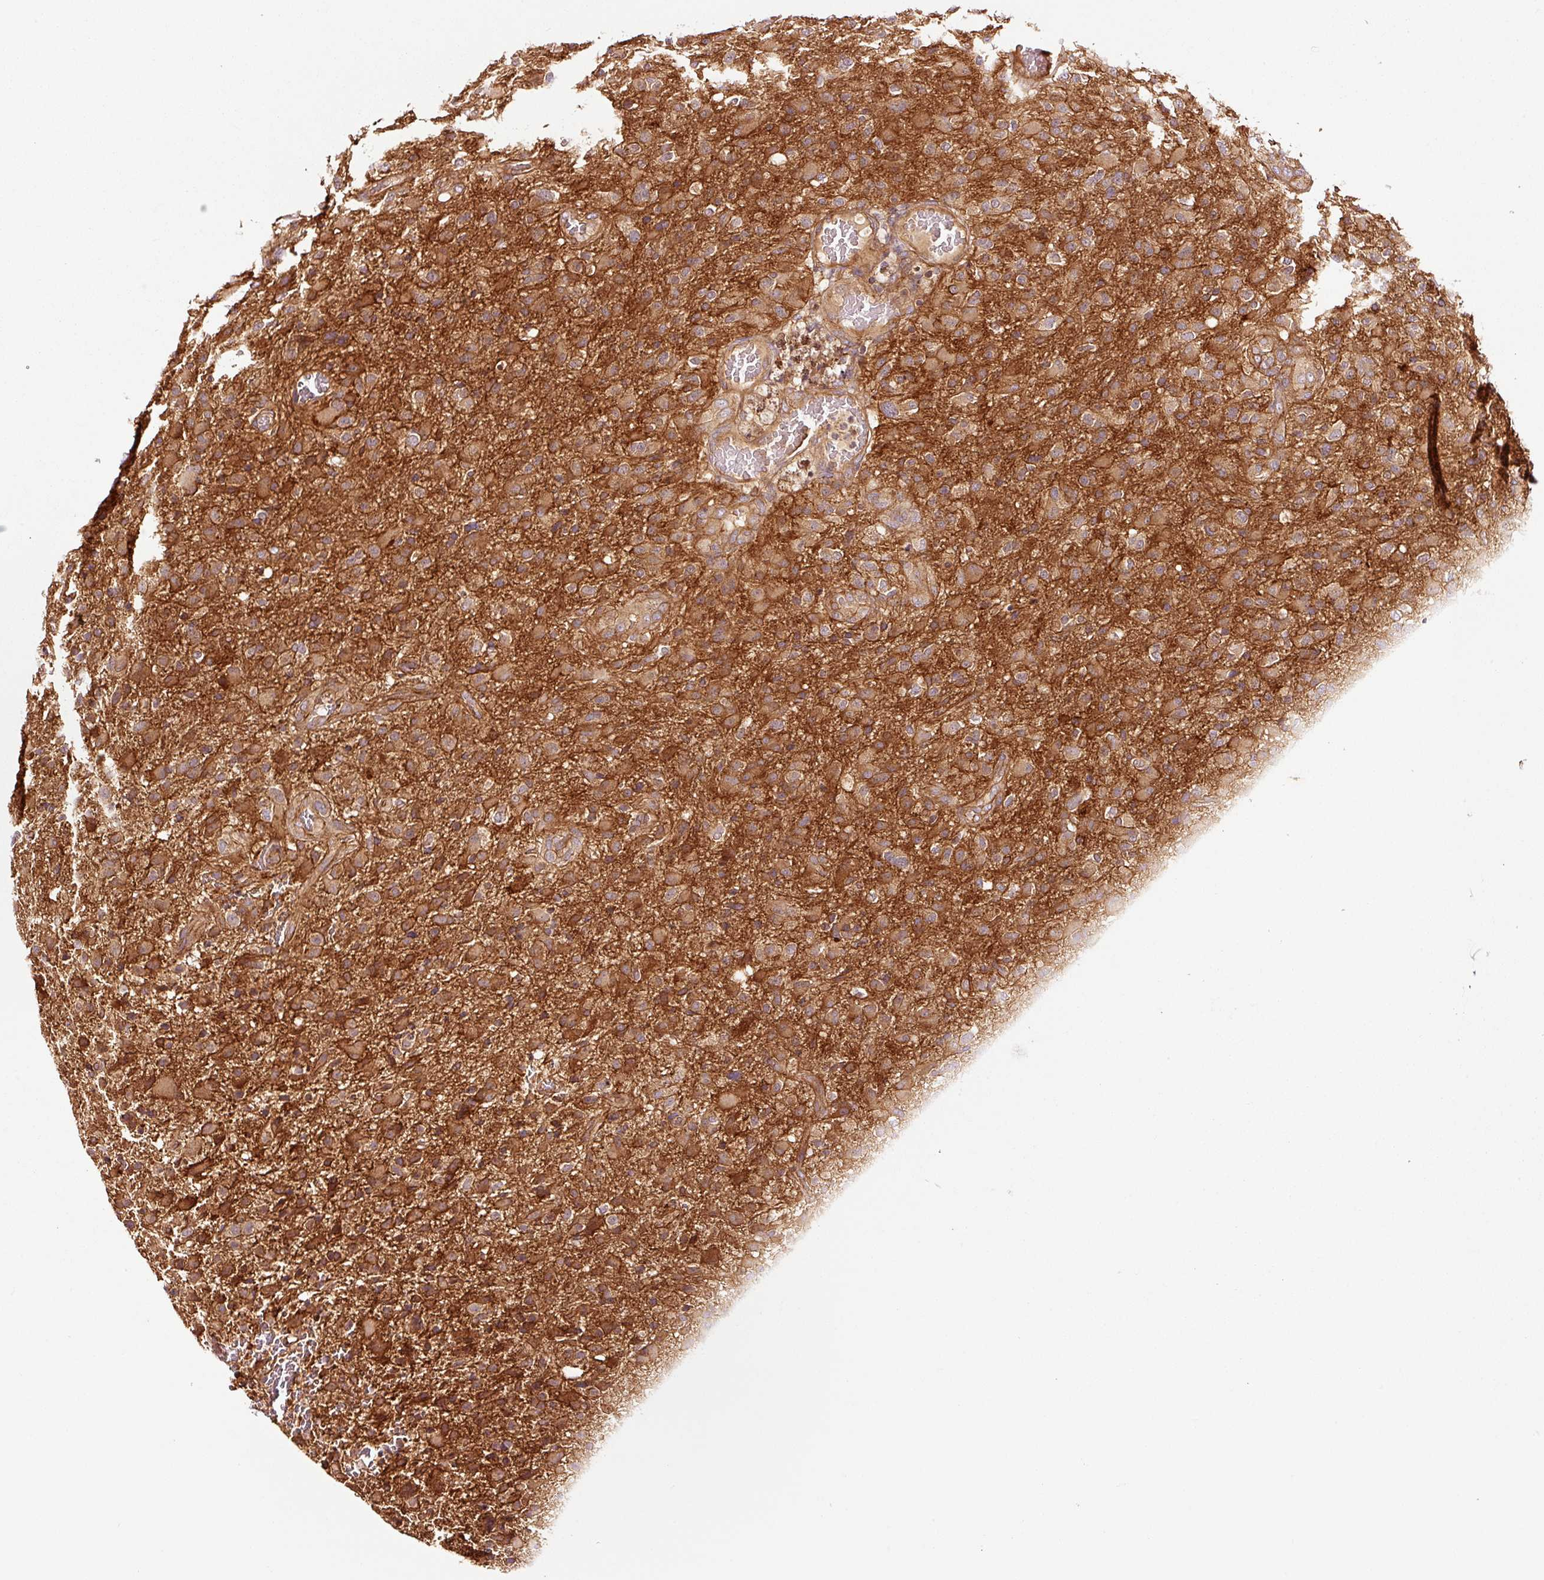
{"staining": {"intensity": "moderate", "quantity": "25%-75%", "location": "cytoplasmic/membranous"}, "tissue": "glioma", "cell_type": "Tumor cells", "image_type": "cancer", "snomed": [{"axis": "morphology", "description": "Glioma, malignant, Low grade"}, {"axis": "topography", "description": "Brain"}], "caption": "Protein staining of malignant low-grade glioma tissue shows moderate cytoplasmic/membranous staining in about 25%-75% of tumor cells. Ihc stains the protein of interest in brown and the nuclei are stained blue.", "gene": "METAP1", "patient": {"sex": "male", "age": 65}}